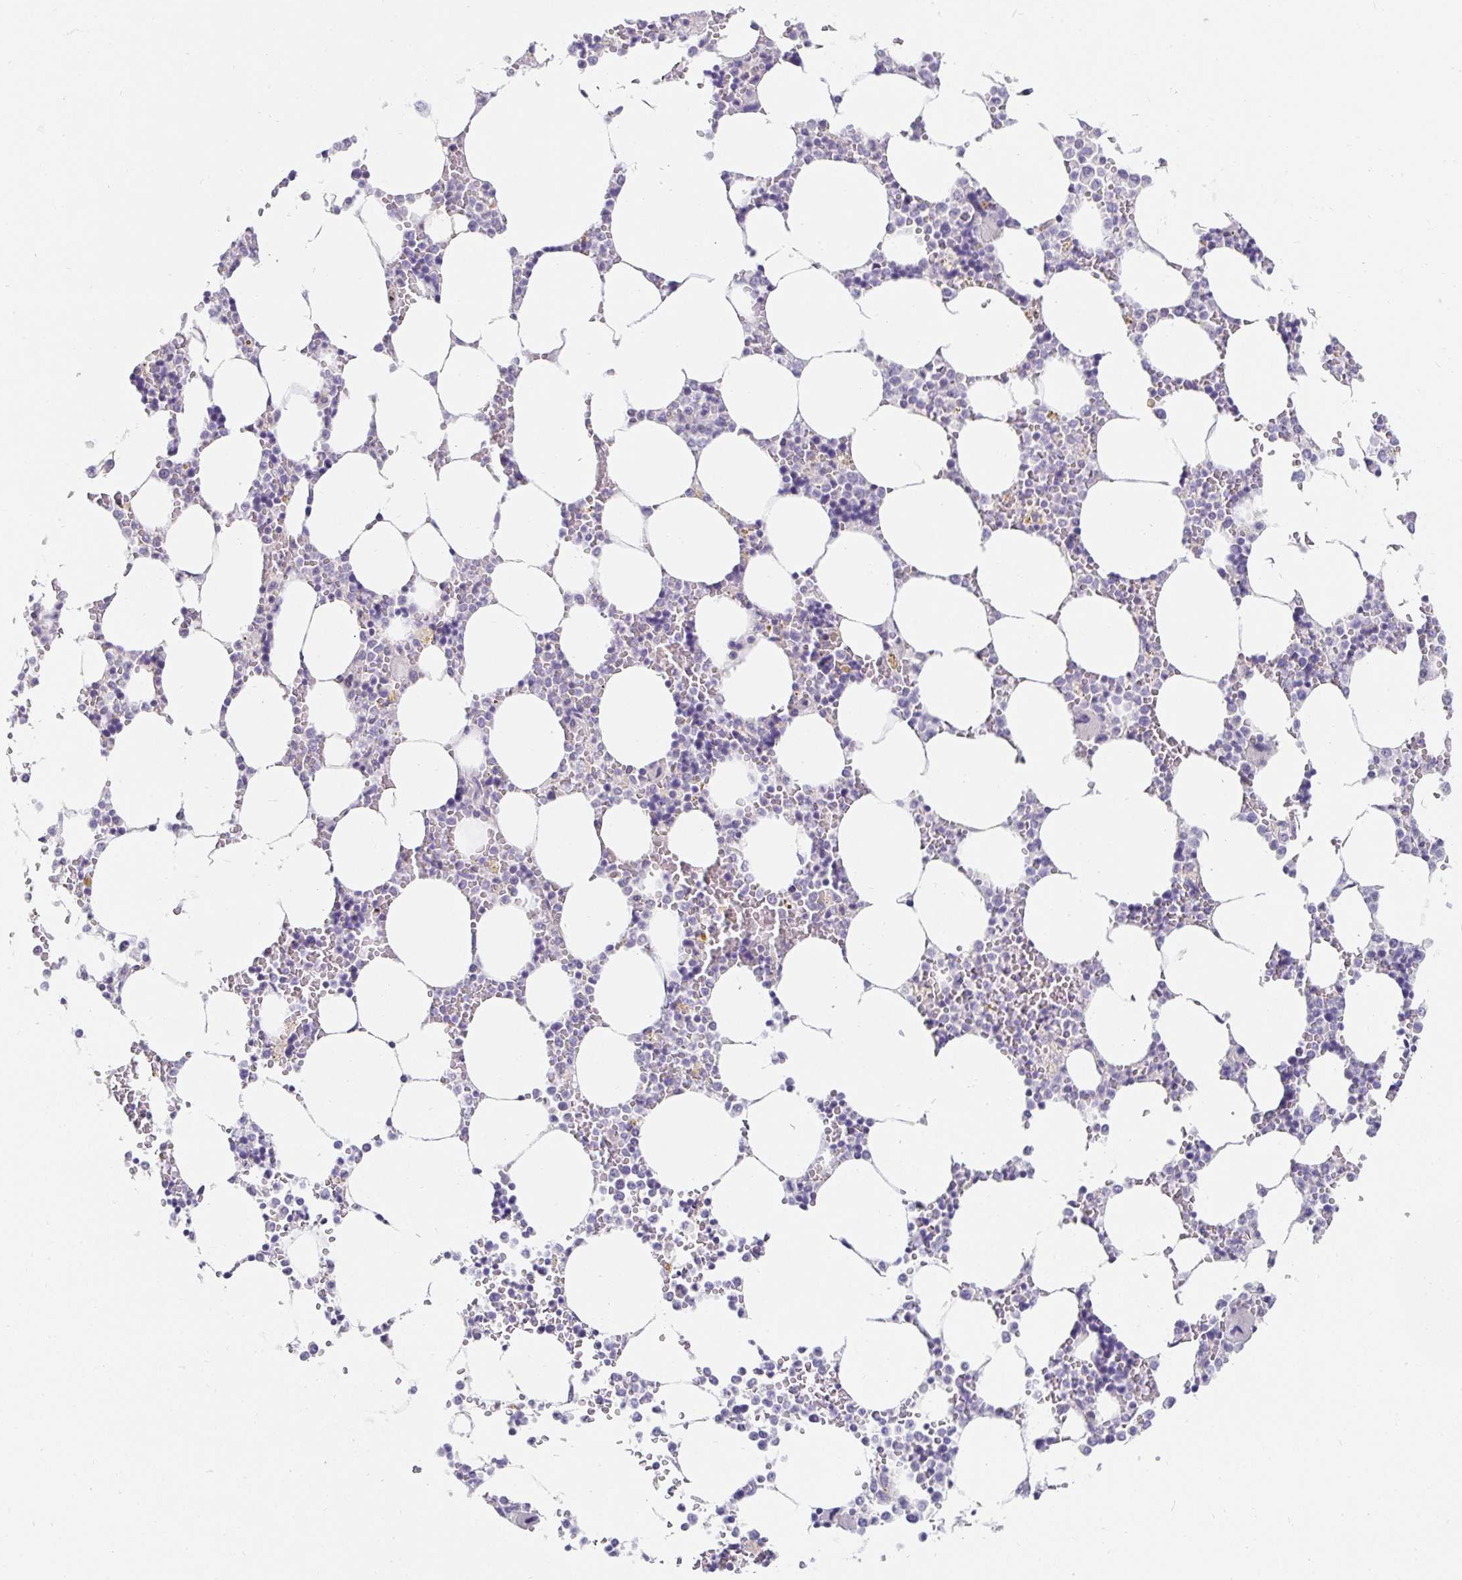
{"staining": {"intensity": "negative", "quantity": "none", "location": "none"}, "tissue": "bone marrow", "cell_type": "Hematopoietic cells", "image_type": "normal", "snomed": [{"axis": "morphology", "description": "Normal tissue, NOS"}, {"axis": "topography", "description": "Bone marrow"}], "caption": "A histopathology image of bone marrow stained for a protein demonstrates no brown staining in hematopoietic cells. The staining is performed using DAB brown chromogen with nuclei counter-stained in using hematoxylin.", "gene": "PDX1", "patient": {"sex": "male", "age": 64}}